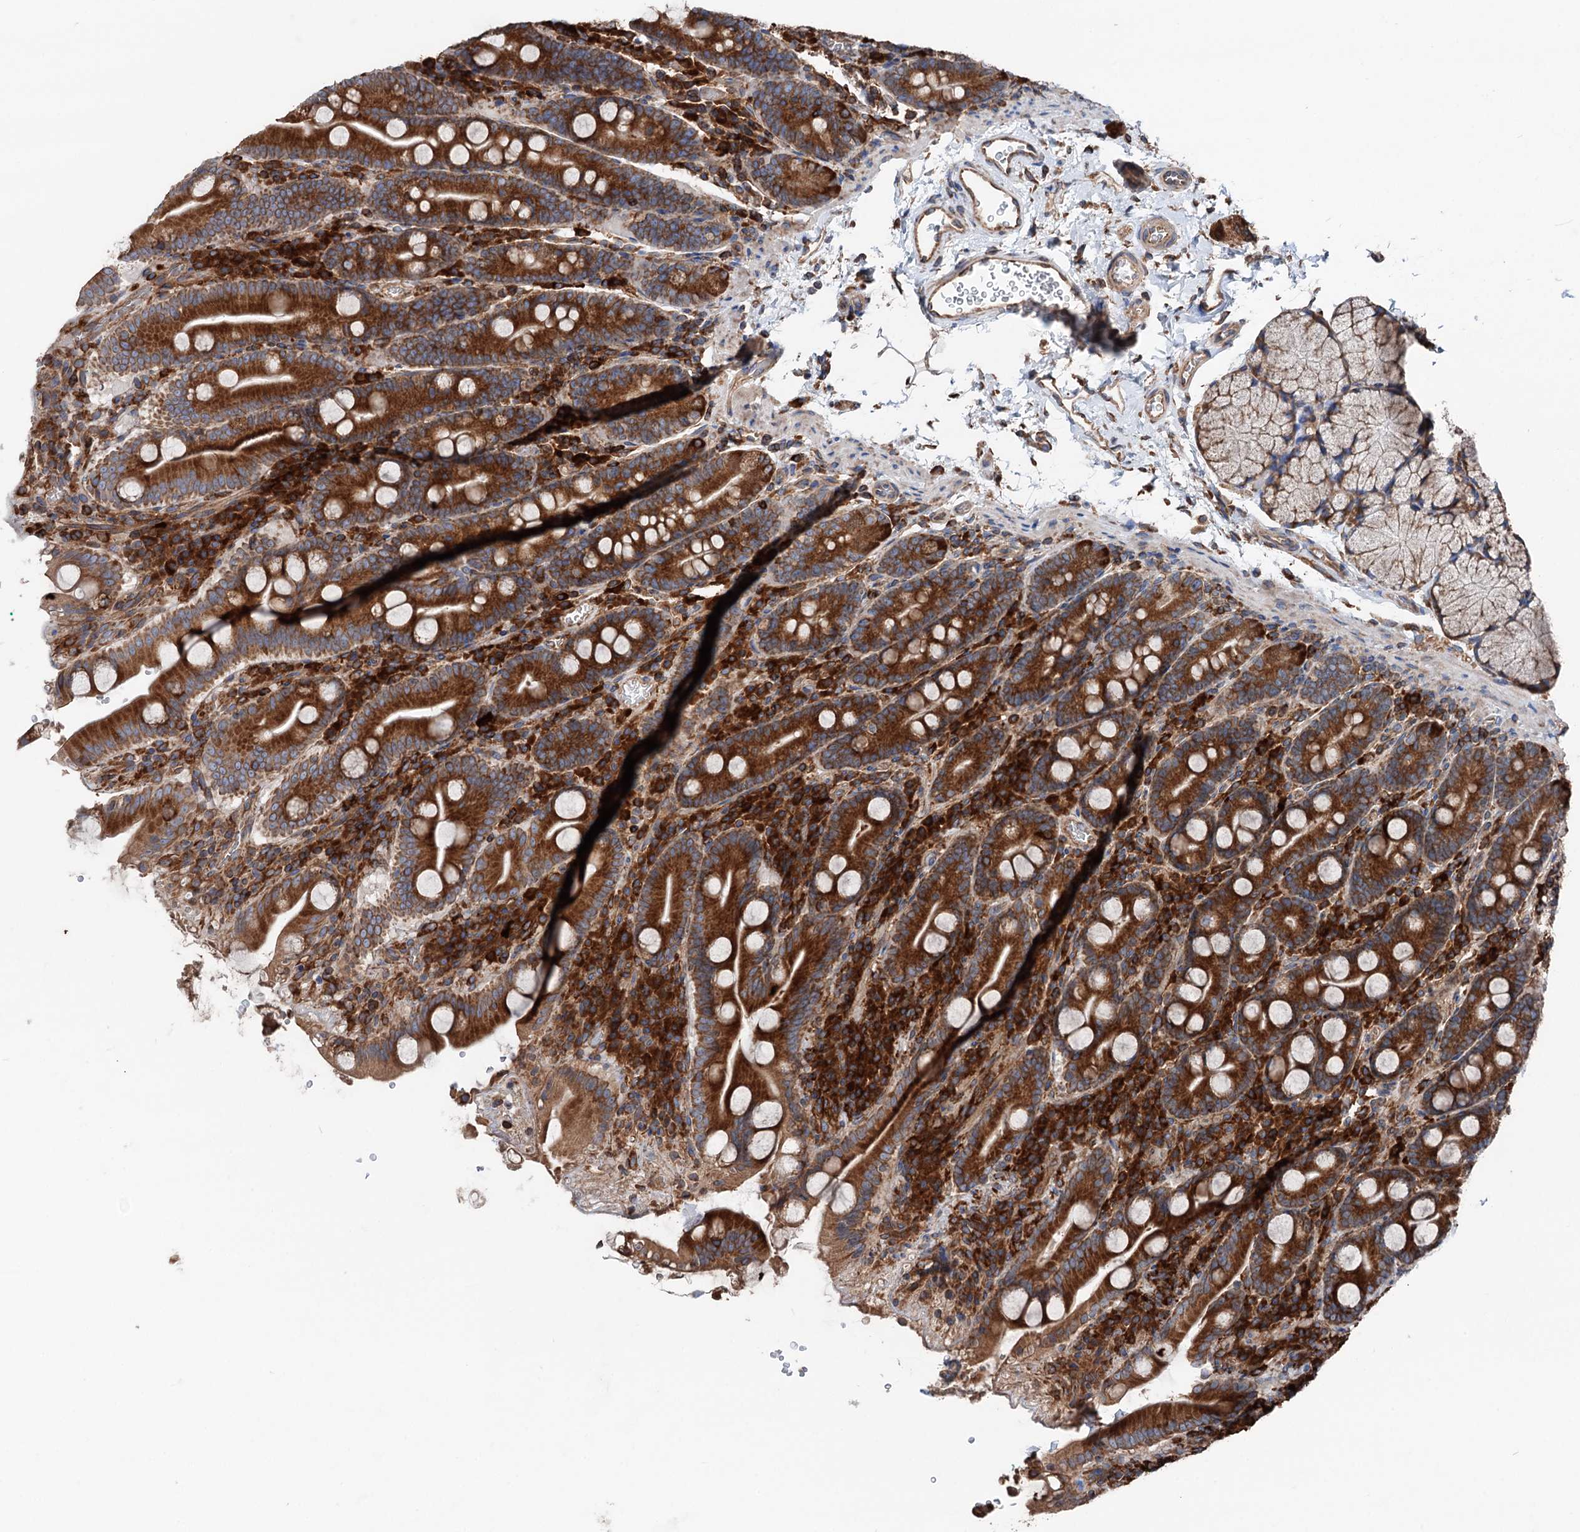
{"staining": {"intensity": "strong", "quantity": ">75%", "location": "cytoplasmic/membranous"}, "tissue": "duodenum", "cell_type": "Glandular cells", "image_type": "normal", "snomed": [{"axis": "morphology", "description": "Normal tissue, NOS"}, {"axis": "topography", "description": "Duodenum"}], "caption": "IHC image of benign duodenum stained for a protein (brown), which exhibits high levels of strong cytoplasmic/membranous staining in about >75% of glandular cells.", "gene": "ERP29", "patient": {"sex": "male", "age": 35}}